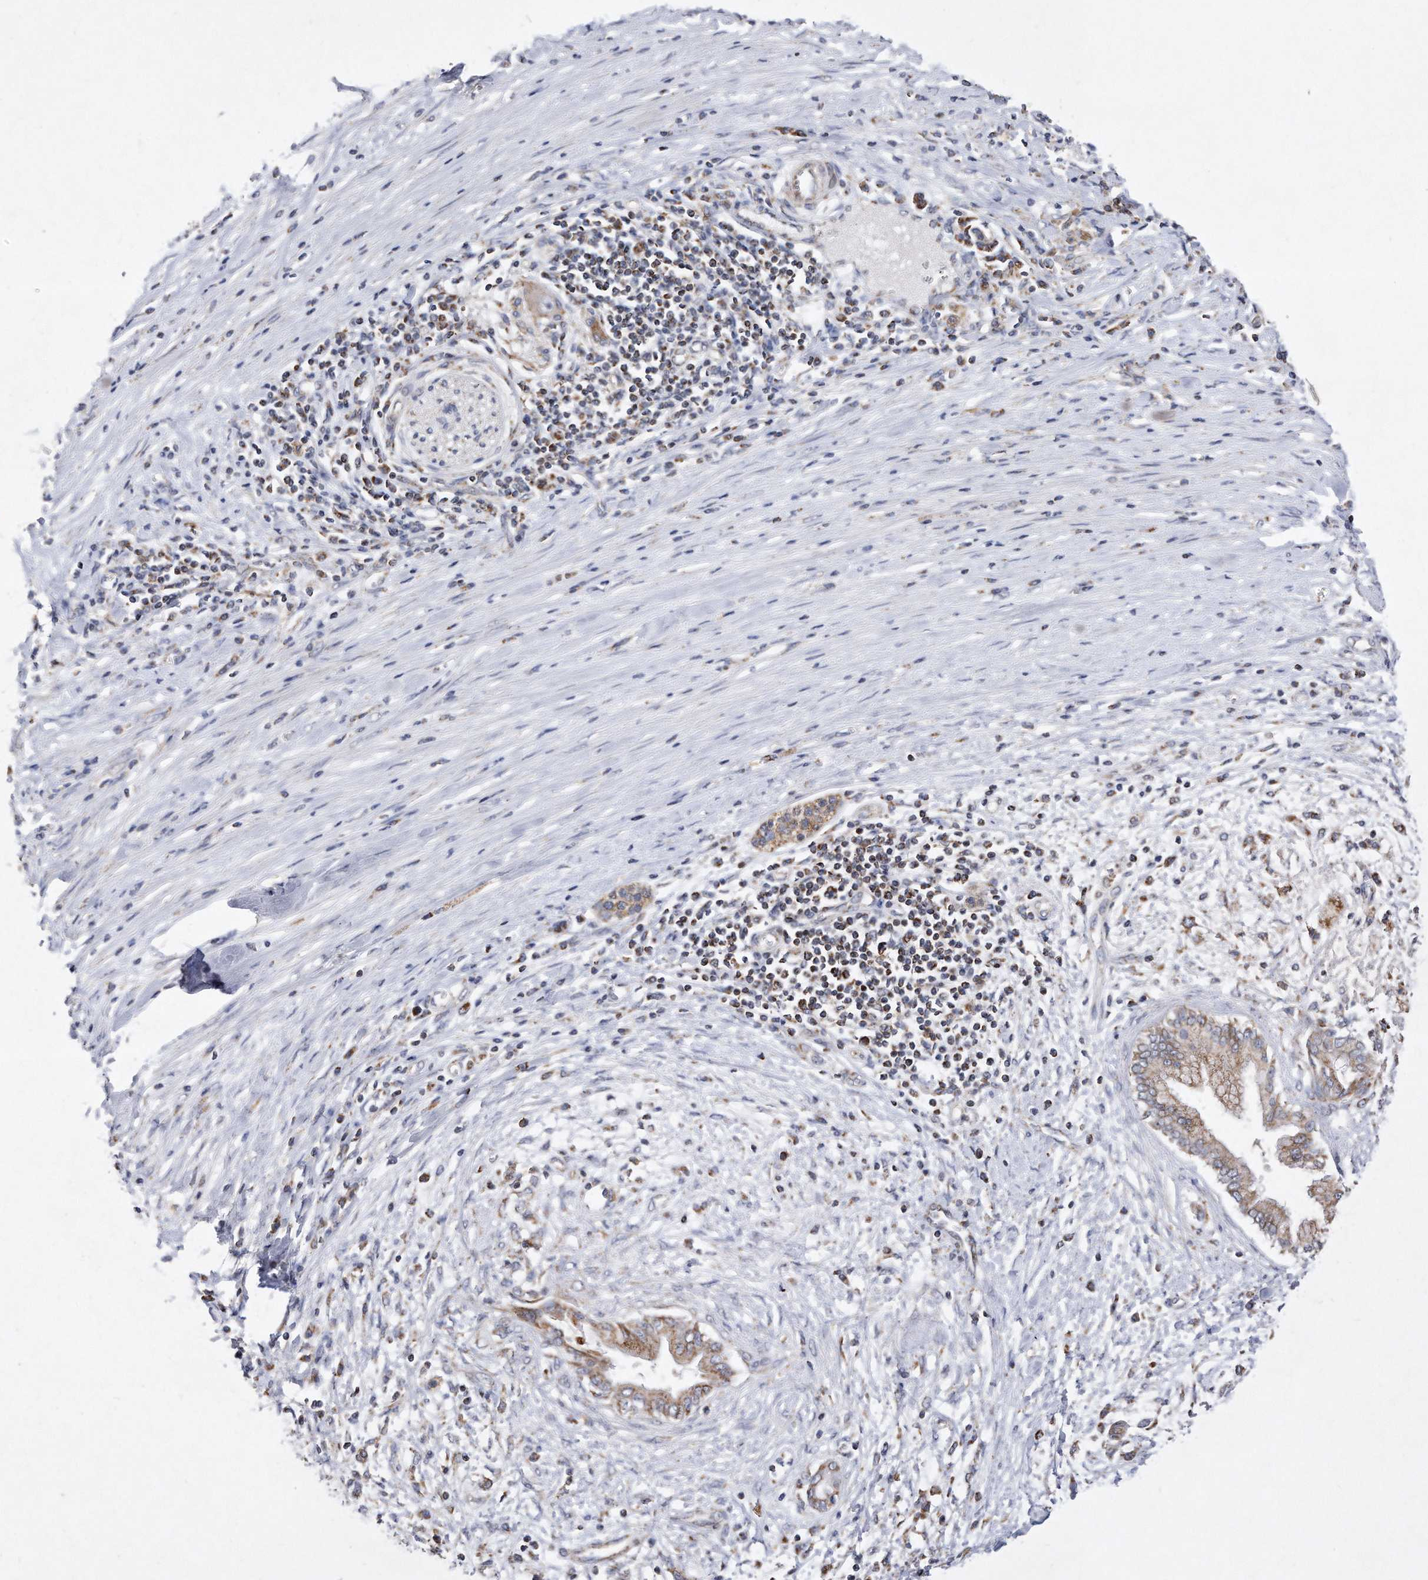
{"staining": {"intensity": "moderate", "quantity": ">75%", "location": "cytoplasmic/membranous"}, "tissue": "pancreatic cancer", "cell_type": "Tumor cells", "image_type": "cancer", "snomed": [{"axis": "morphology", "description": "Adenocarcinoma, NOS"}, {"axis": "topography", "description": "Pancreas"}], "caption": "Pancreatic cancer stained for a protein (brown) exhibits moderate cytoplasmic/membranous positive expression in approximately >75% of tumor cells.", "gene": "PPP5C", "patient": {"sex": "male", "age": 58}}